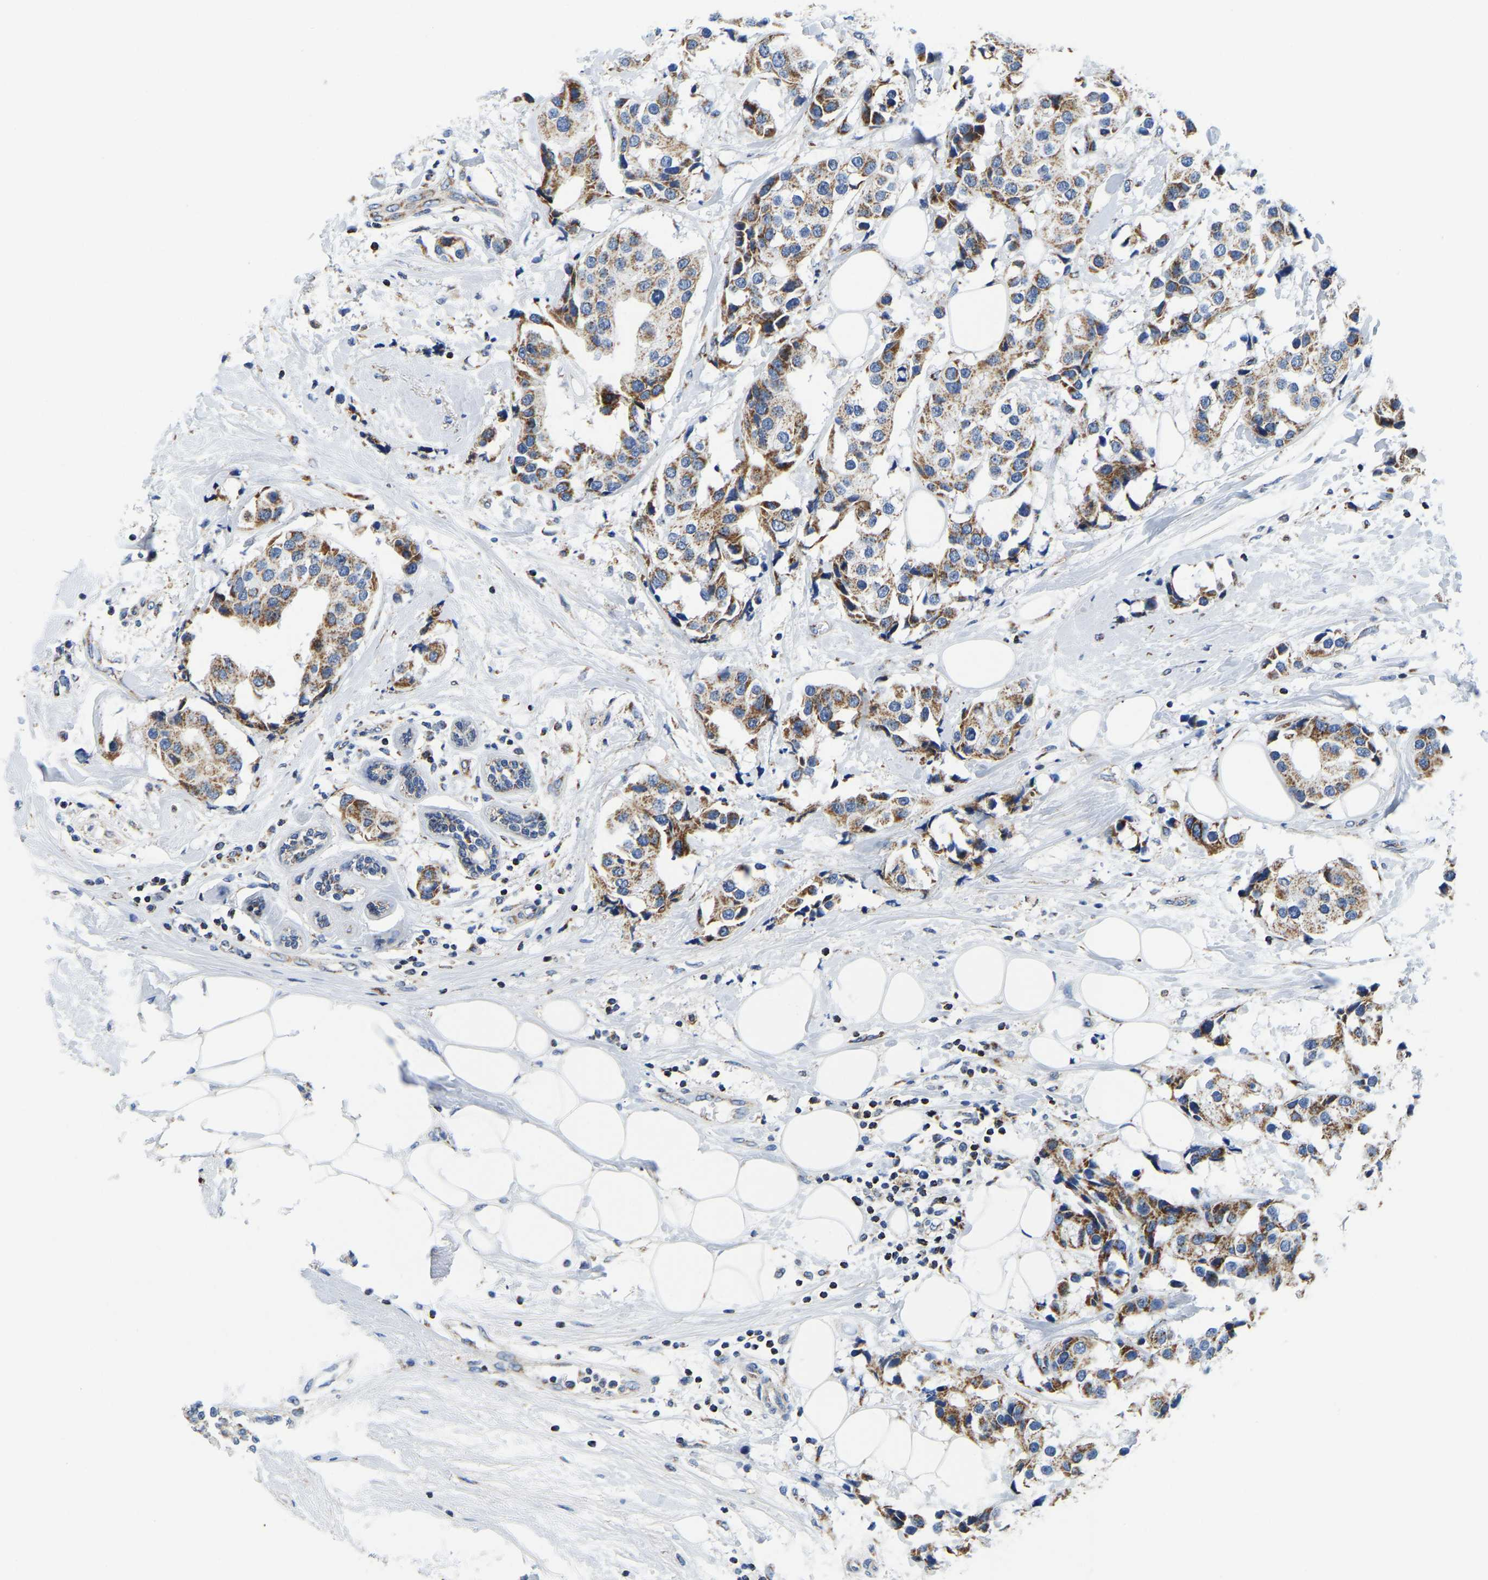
{"staining": {"intensity": "moderate", "quantity": ">75%", "location": "cytoplasmic/membranous"}, "tissue": "breast cancer", "cell_type": "Tumor cells", "image_type": "cancer", "snomed": [{"axis": "morphology", "description": "Normal tissue, NOS"}, {"axis": "morphology", "description": "Duct carcinoma"}, {"axis": "topography", "description": "Breast"}], "caption": "A high-resolution micrograph shows immunohistochemistry (IHC) staining of breast cancer (intraductal carcinoma), which reveals moderate cytoplasmic/membranous staining in about >75% of tumor cells.", "gene": "SFXN1", "patient": {"sex": "female", "age": 39}}